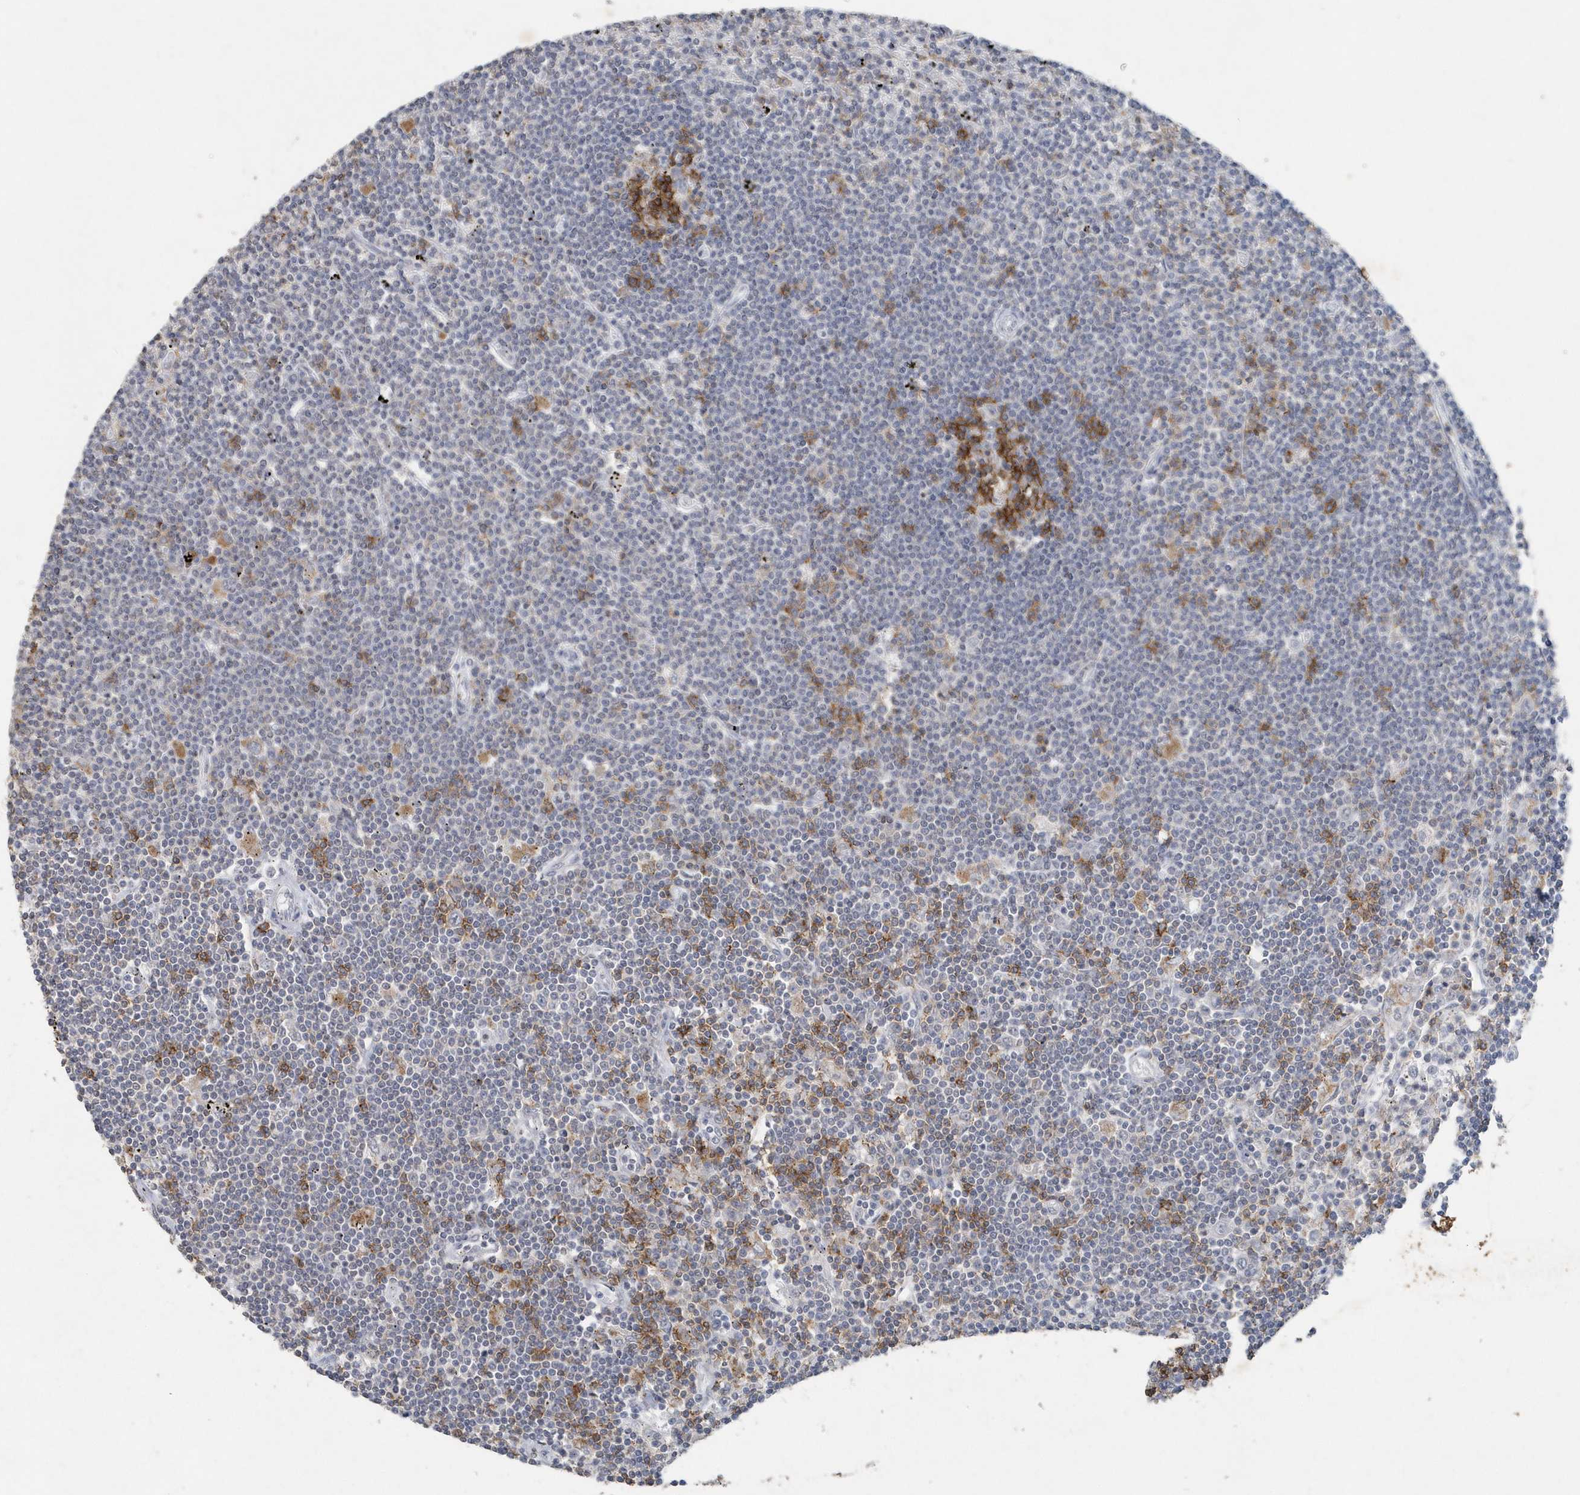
{"staining": {"intensity": "negative", "quantity": "none", "location": "none"}, "tissue": "lymphoma", "cell_type": "Tumor cells", "image_type": "cancer", "snomed": [{"axis": "morphology", "description": "Malignant lymphoma, non-Hodgkin's type, Low grade"}, {"axis": "topography", "description": "Spleen"}], "caption": "DAB (3,3'-diaminobenzidine) immunohistochemical staining of human malignant lymphoma, non-Hodgkin's type (low-grade) demonstrates no significant expression in tumor cells. (DAB immunohistochemistry (IHC) with hematoxylin counter stain).", "gene": "PDCD1", "patient": {"sex": "male", "age": 76}}